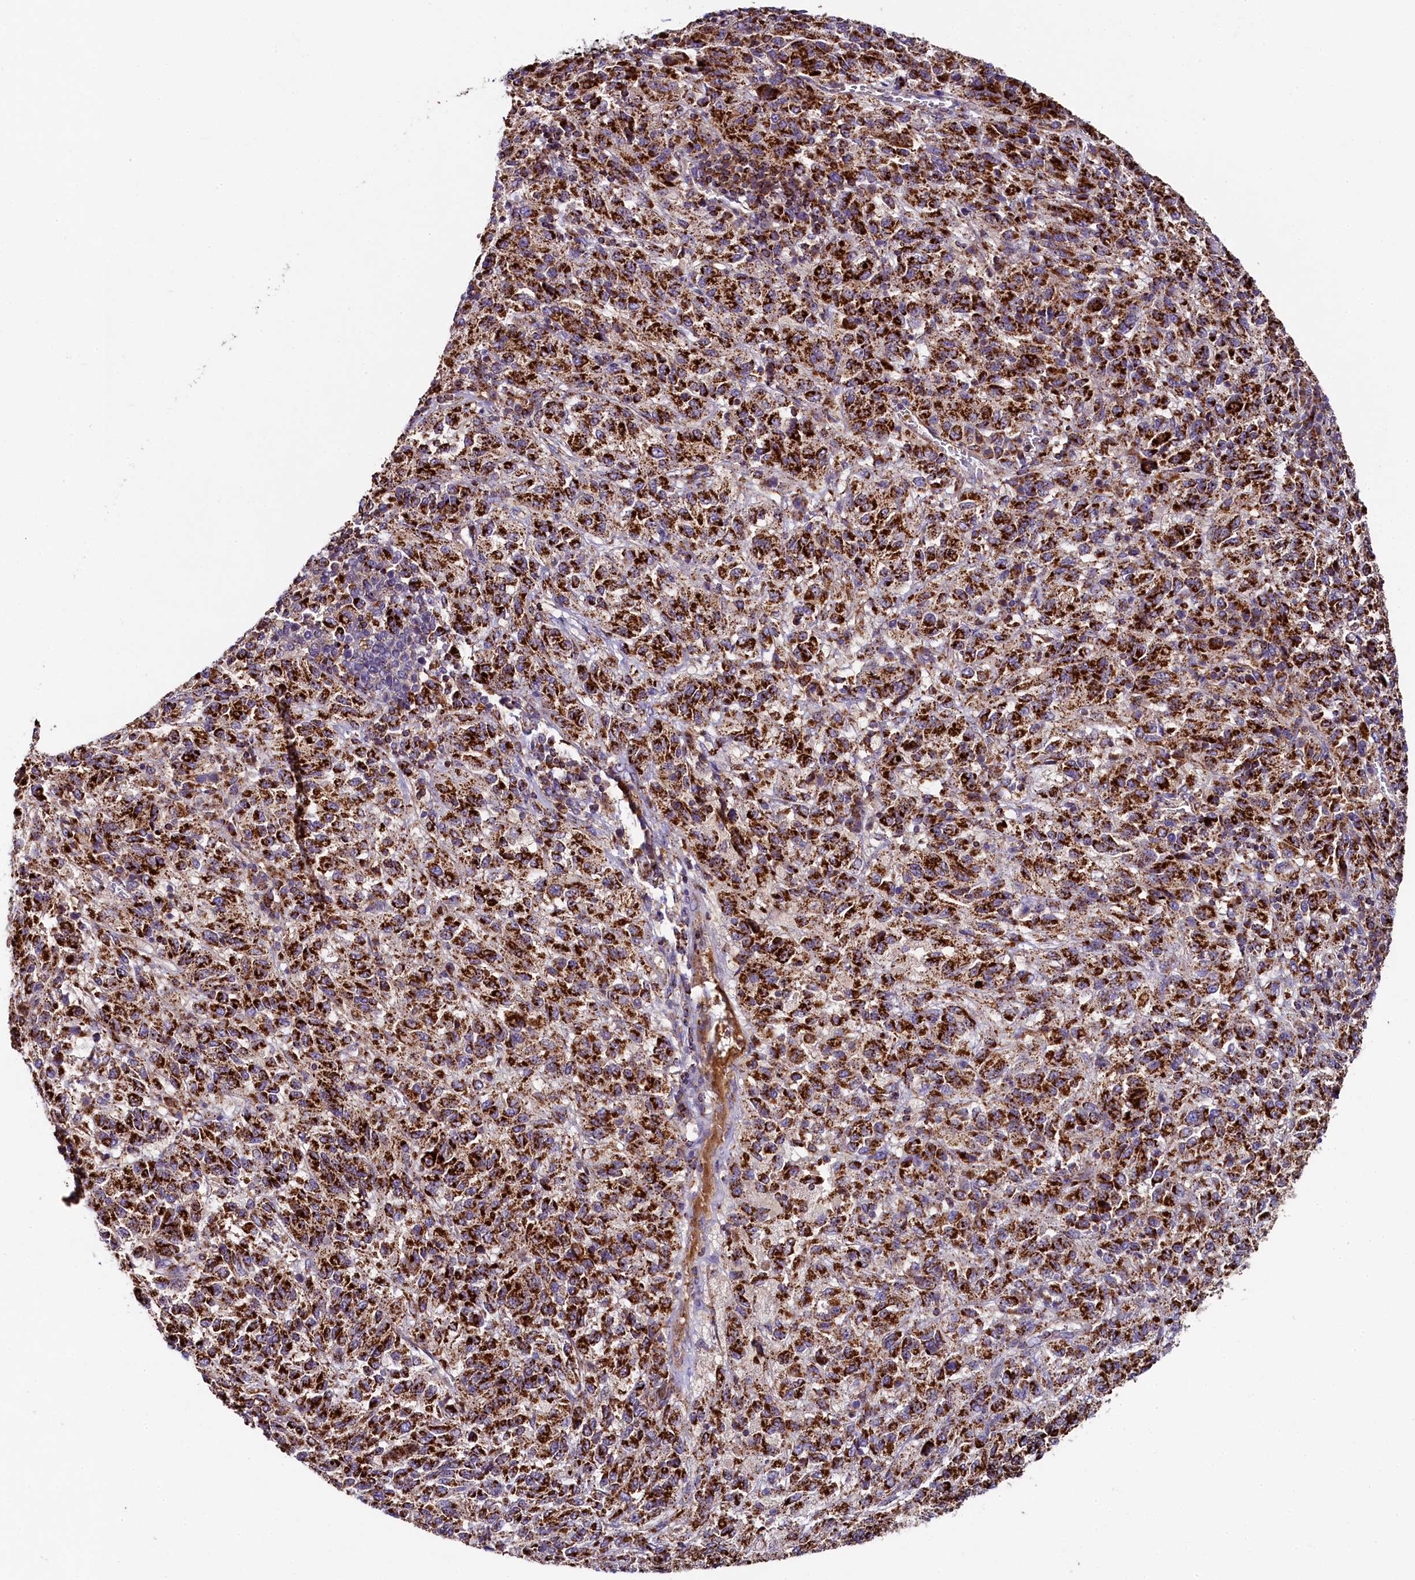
{"staining": {"intensity": "strong", "quantity": ">75%", "location": "cytoplasmic/membranous"}, "tissue": "melanoma", "cell_type": "Tumor cells", "image_type": "cancer", "snomed": [{"axis": "morphology", "description": "Malignant melanoma, Metastatic site"}, {"axis": "topography", "description": "Lung"}], "caption": "Immunohistochemical staining of human malignant melanoma (metastatic site) displays strong cytoplasmic/membranous protein expression in approximately >75% of tumor cells.", "gene": "CLYBL", "patient": {"sex": "male", "age": 64}}